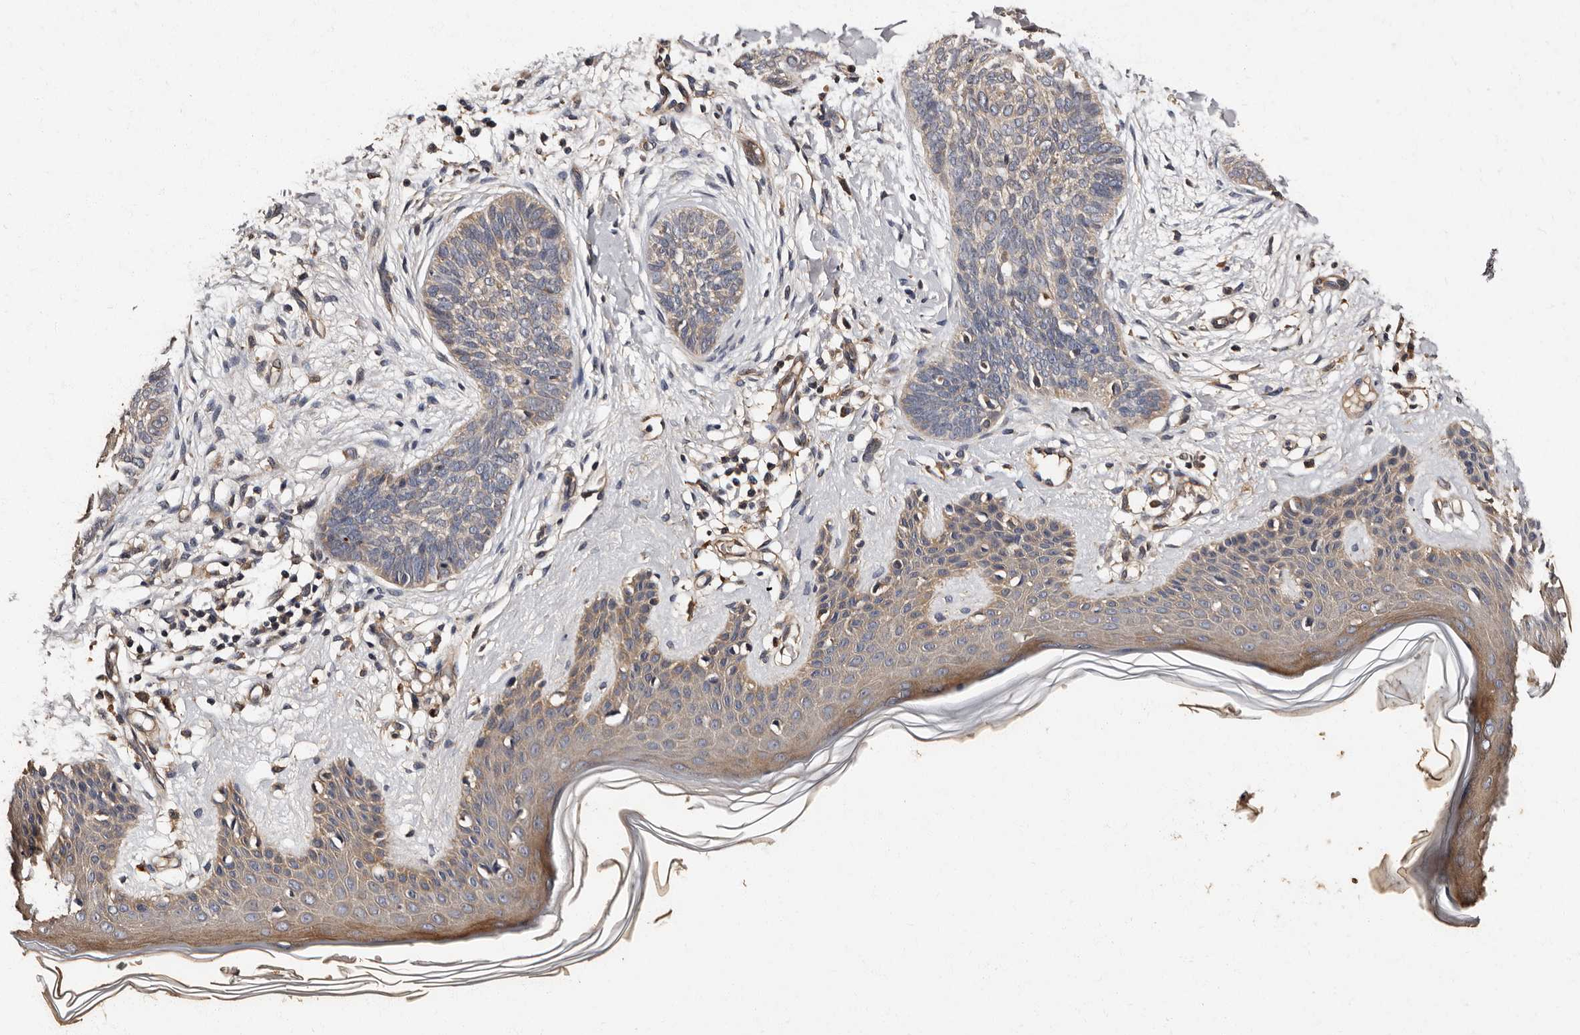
{"staining": {"intensity": "negative", "quantity": "none", "location": "none"}, "tissue": "skin cancer", "cell_type": "Tumor cells", "image_type": "cancer", "snomed": [{"axis": "morphology", "description": "Basal cell carcinoma"}, {"axis": "topography", "description": "Skin"}], "caption": "This is a micrograph of immunohistochemistry (IHC) staining of skin cancer, which shows no positivity in tumor cells.", "gene": "ADCK5", "patient": {"sex": "female", "age": 59}}